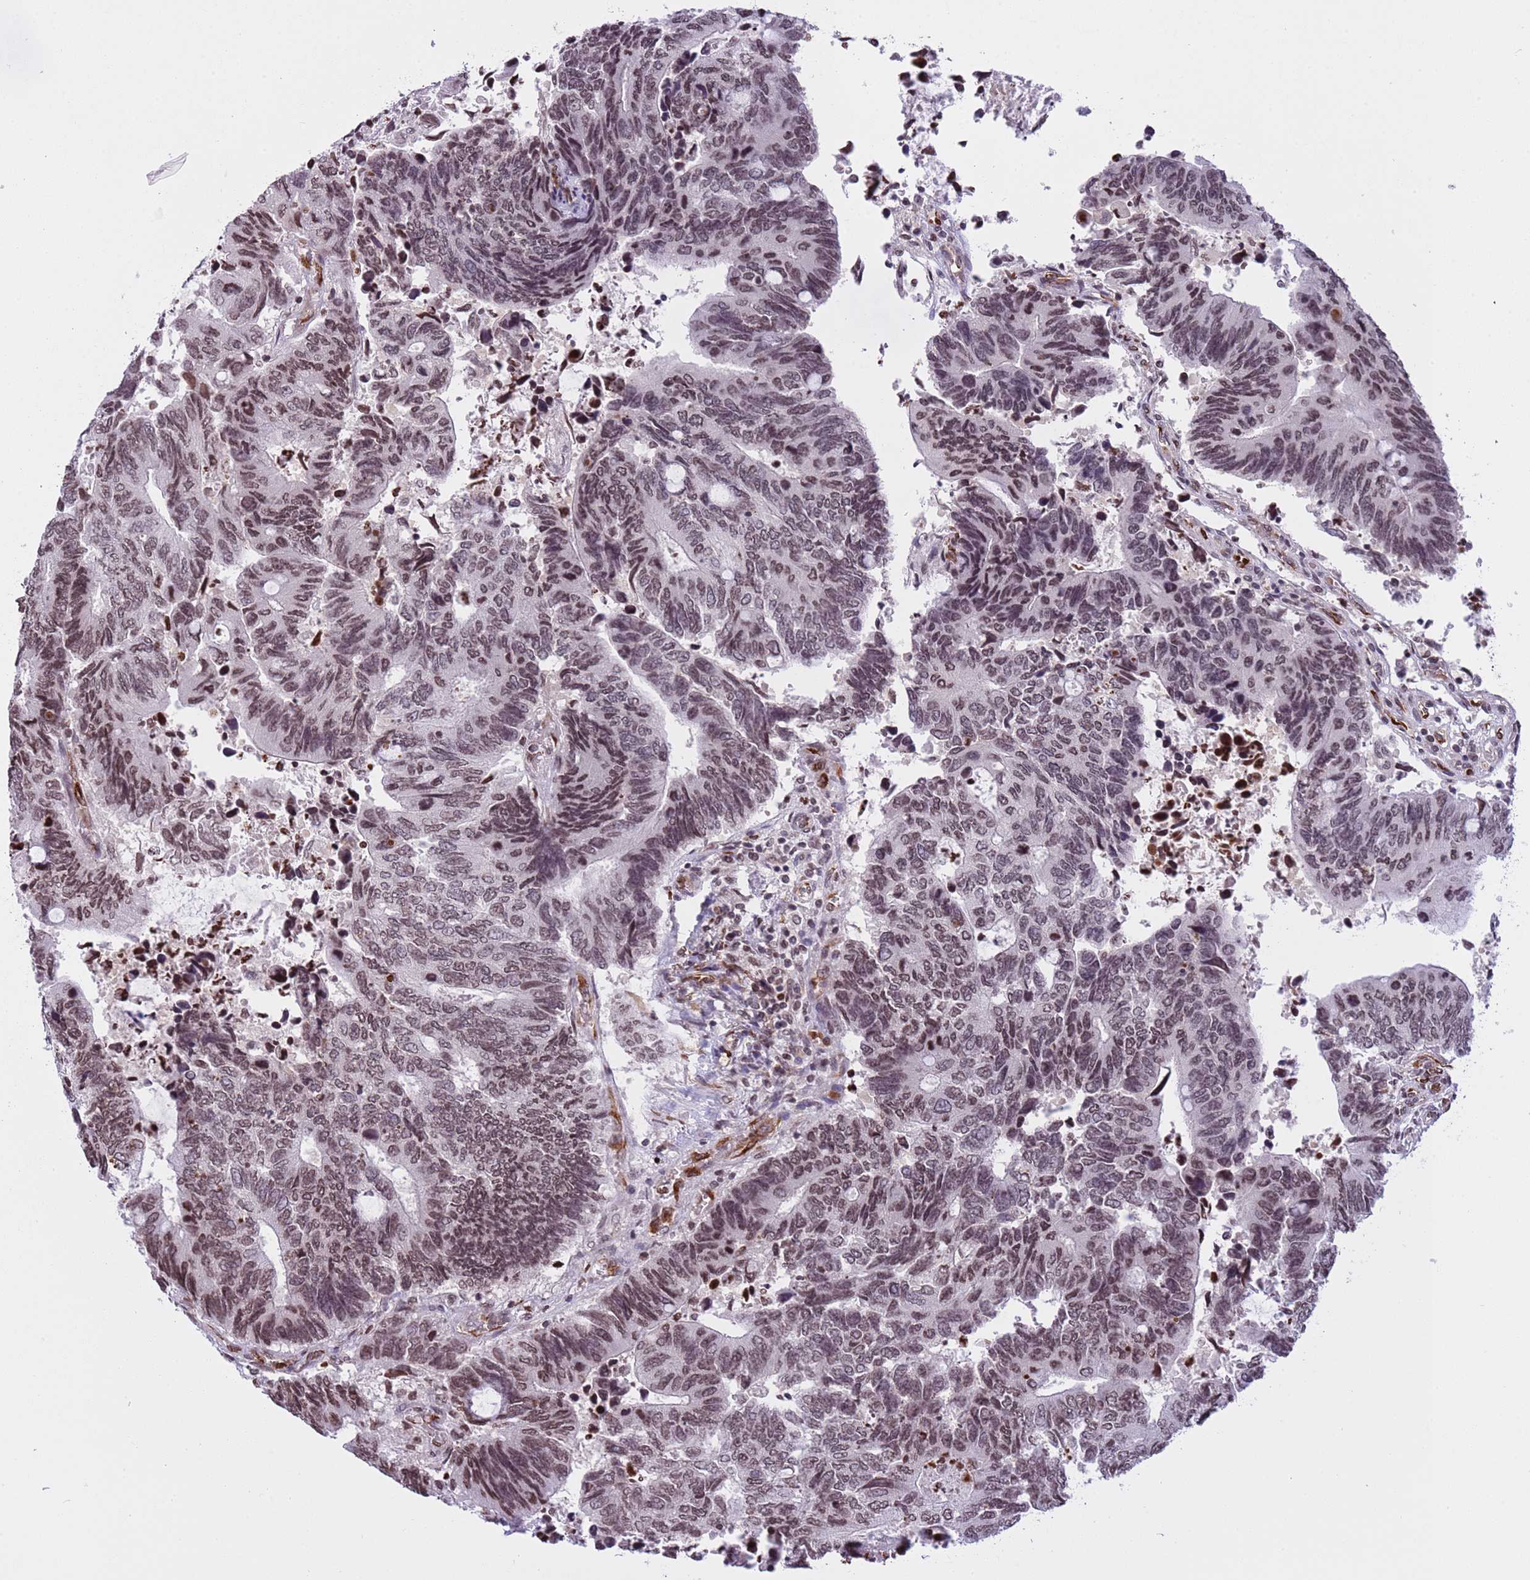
{"staining": {"intensity": "moderate", "quantity": ">75%", "location": "nuclear"}, "tissue": "colorectal cancer", "cell_type": "Tumor cells", "image_type": "cancer", "snomed": [{"axis": "morphology", "description": "Adenocarcinoma, NOS"}, {"axis": "topography", "description": "Colon"}], "caption": "Colorectal adenocarcinoma stained with DAB (3,3'-diaminobenzidine) IHC shows medium levels of moderate nuclear positivity in about >75% of tumor cells.", "gene": "NRIP1", "patient": {"sex": "male", "age": 87}}